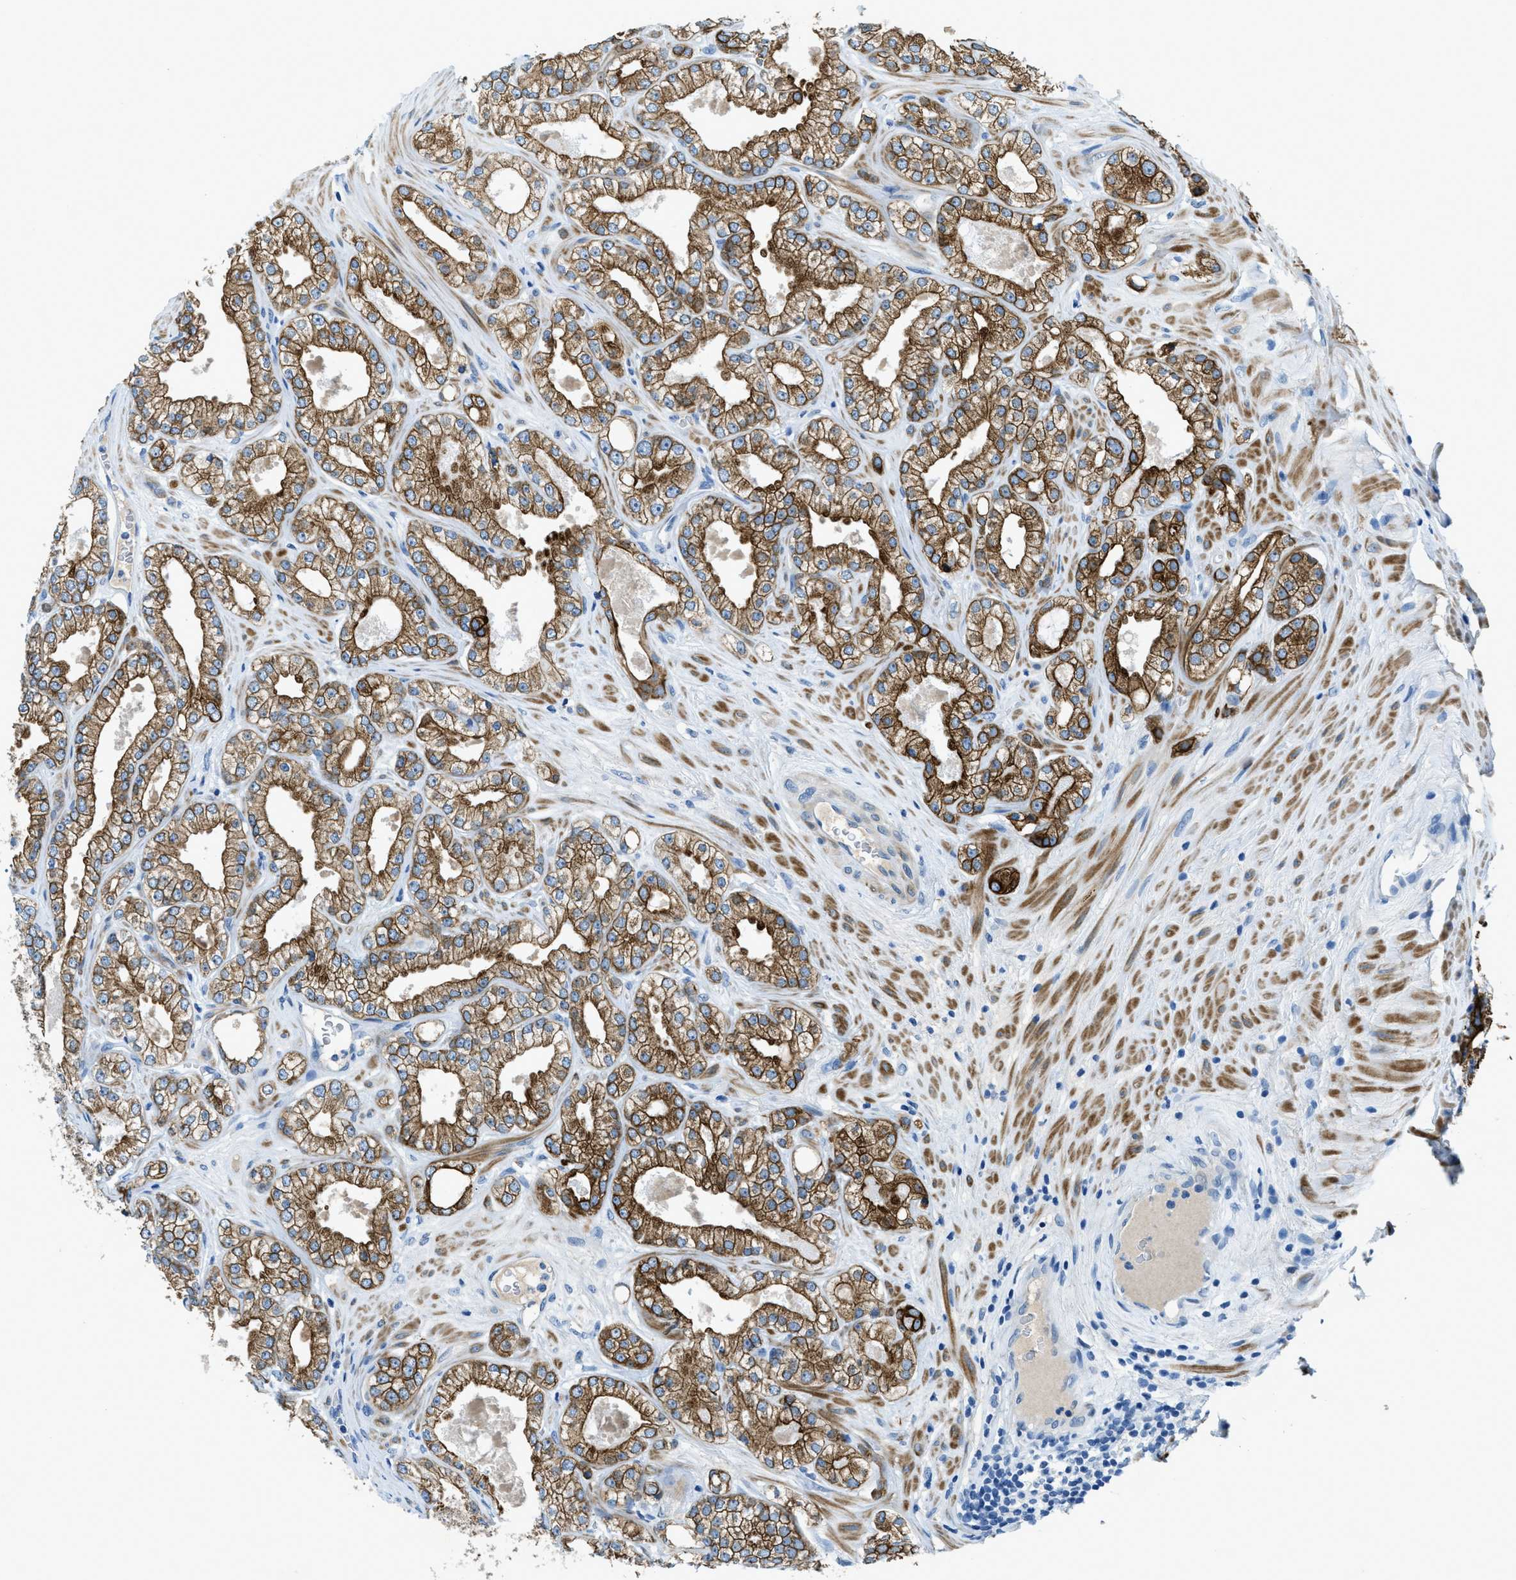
{"staining": {"intensity": "moderate", "quantity": ">75%", "location": "cytoplasmic/membranous"}, "tissue": "prostate cancer", "cell_type": "Tumor cells", "image_type": "cancer", "snomed": [{"axis": "morphology", "description": "Adenocarcinoma, High grade"}, {"axis": "topography", "description": "Prostate"}], "caption": "A high-resolution photomicrograph shows IHC staining of high-grade adenocarcinoma (prostate), which reveals moderate cytoplasmic/membranous expression in about >75% of tumor cells.", "gene": "KLHL8", "patient": {"sex": "male", "age": 71}}